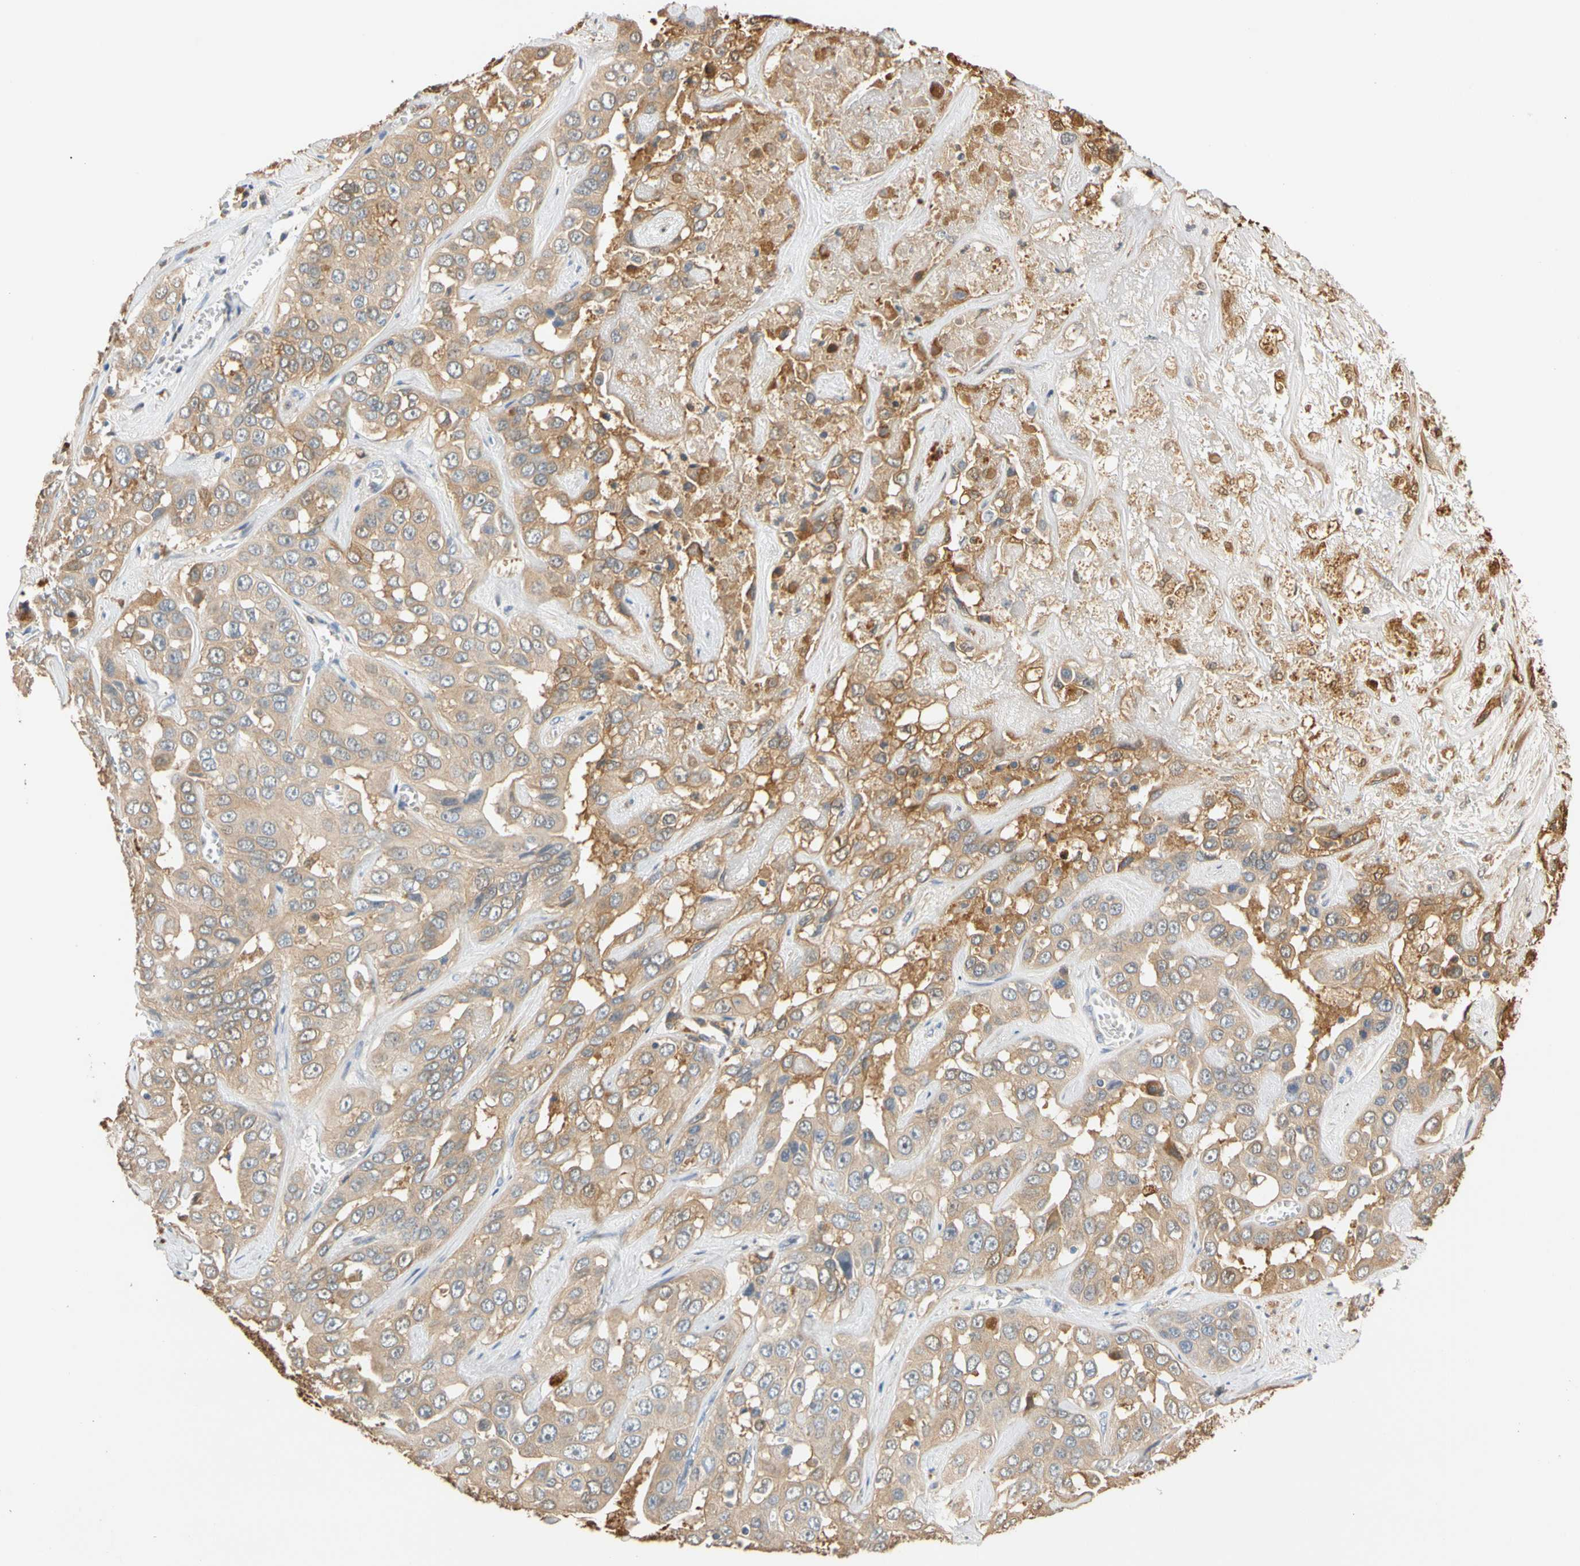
{"staining": {"intensity": "moderate", "quantity": "<25%", "location": "cytoplasmic/membranous"}, "tissue": "liver cancer", "cell_type": "Tumor cells", "image_type": "cancer", "snomed": [{"axis": "morphology", "description": "Cholangiocarcinoma"}, {"axis": "topography", "description": "Liver"}], "caption": "Moderate cytoplasmic/membranous expression is seen in approximately <25% of tumor cells in liver cholangiocarcinoma.", "gene": "GPSM2", "patient": {"sex": "female", "age": 52}}